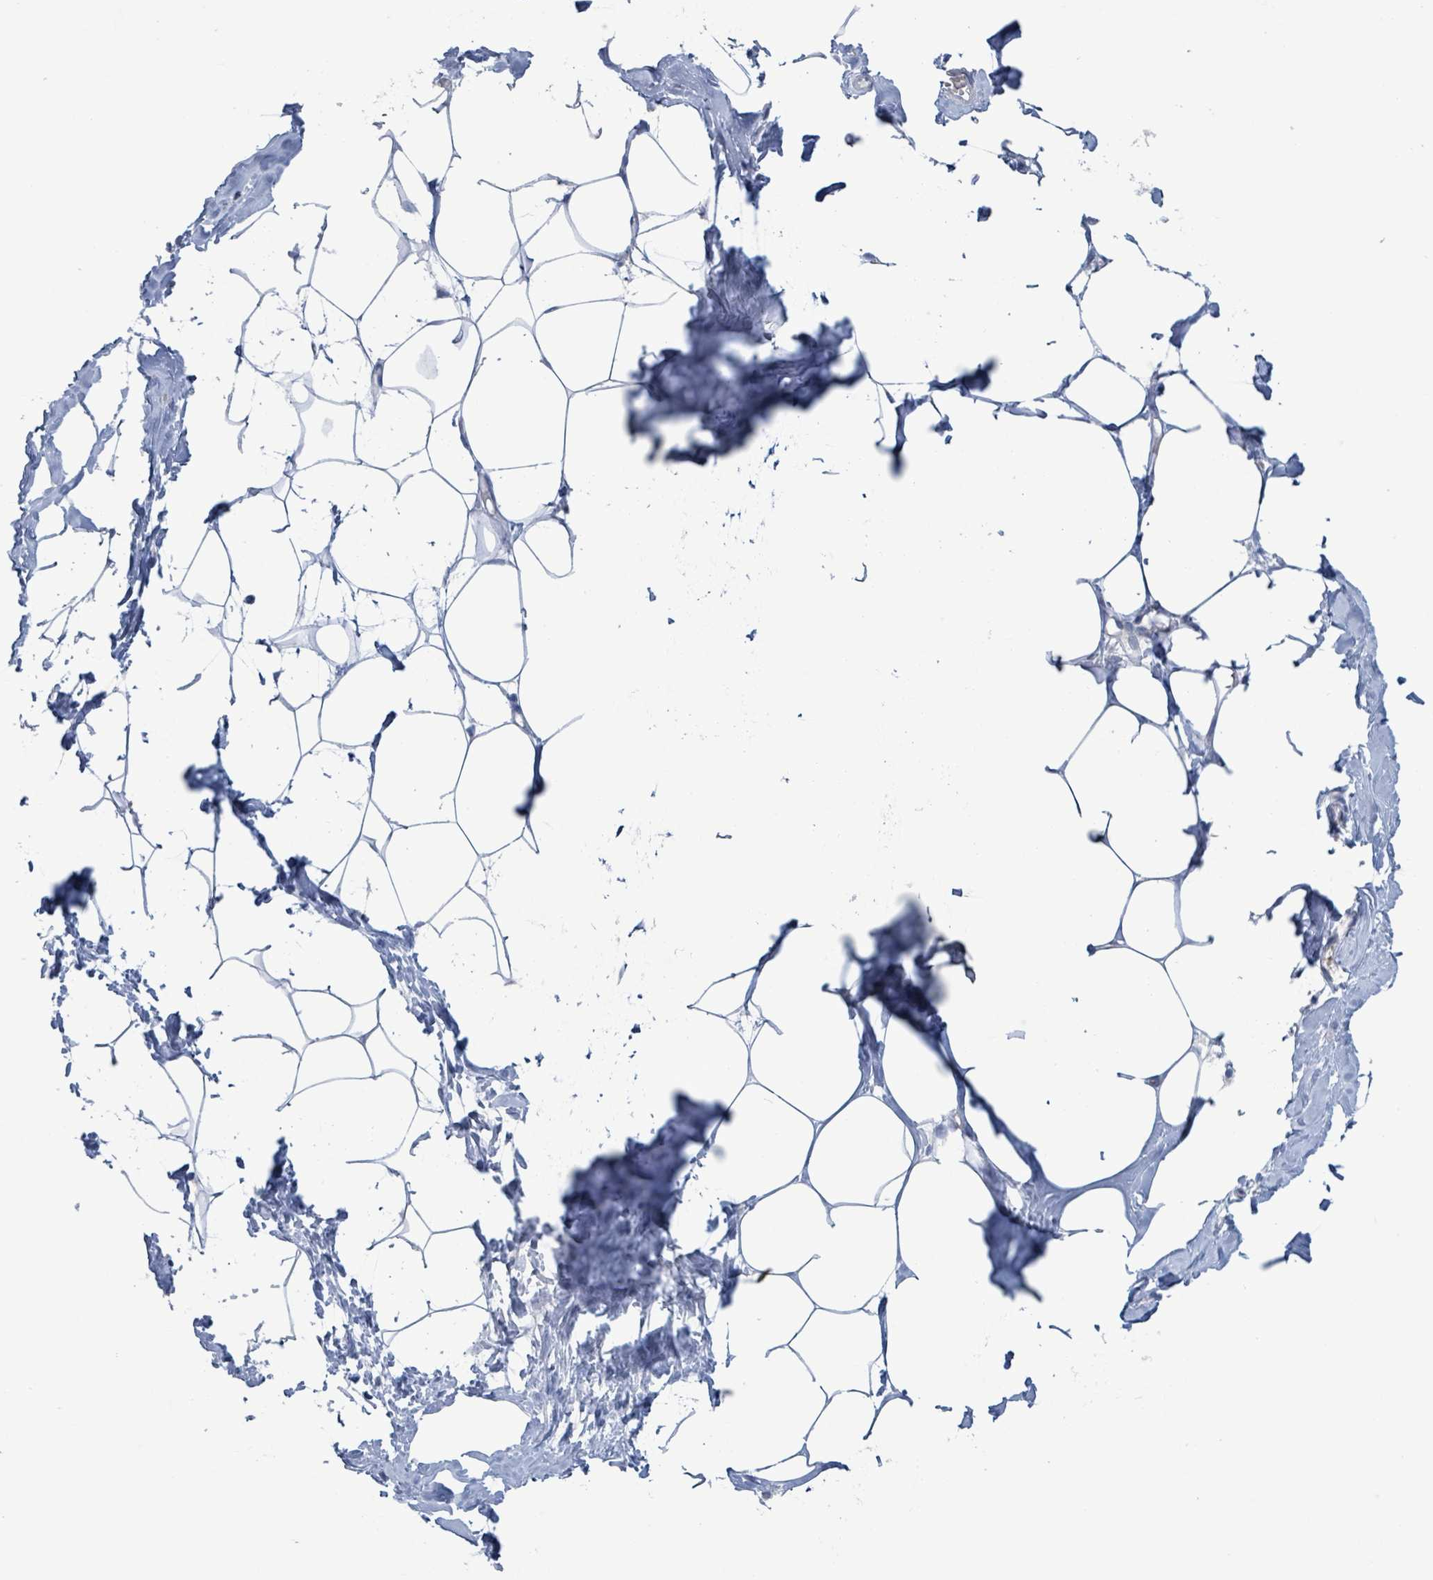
{"staining": {"intensity": "negative", "quantity": "none", "location": "none"}, "tissue": "breast", "cell_type": "Adipocytes", "image_type": "normal", "snomed": [{"axis": "morphology", "description": "Normal tissue, NOS"}, {"axis": "topography", "description": "Breast"}], "caption": "This is an immunohistochemistry photomicrograph of normal human breast. There is no staining in adipocytes.", "gene": "PKLR", "patient": {"sex": "female", "age": 27}}